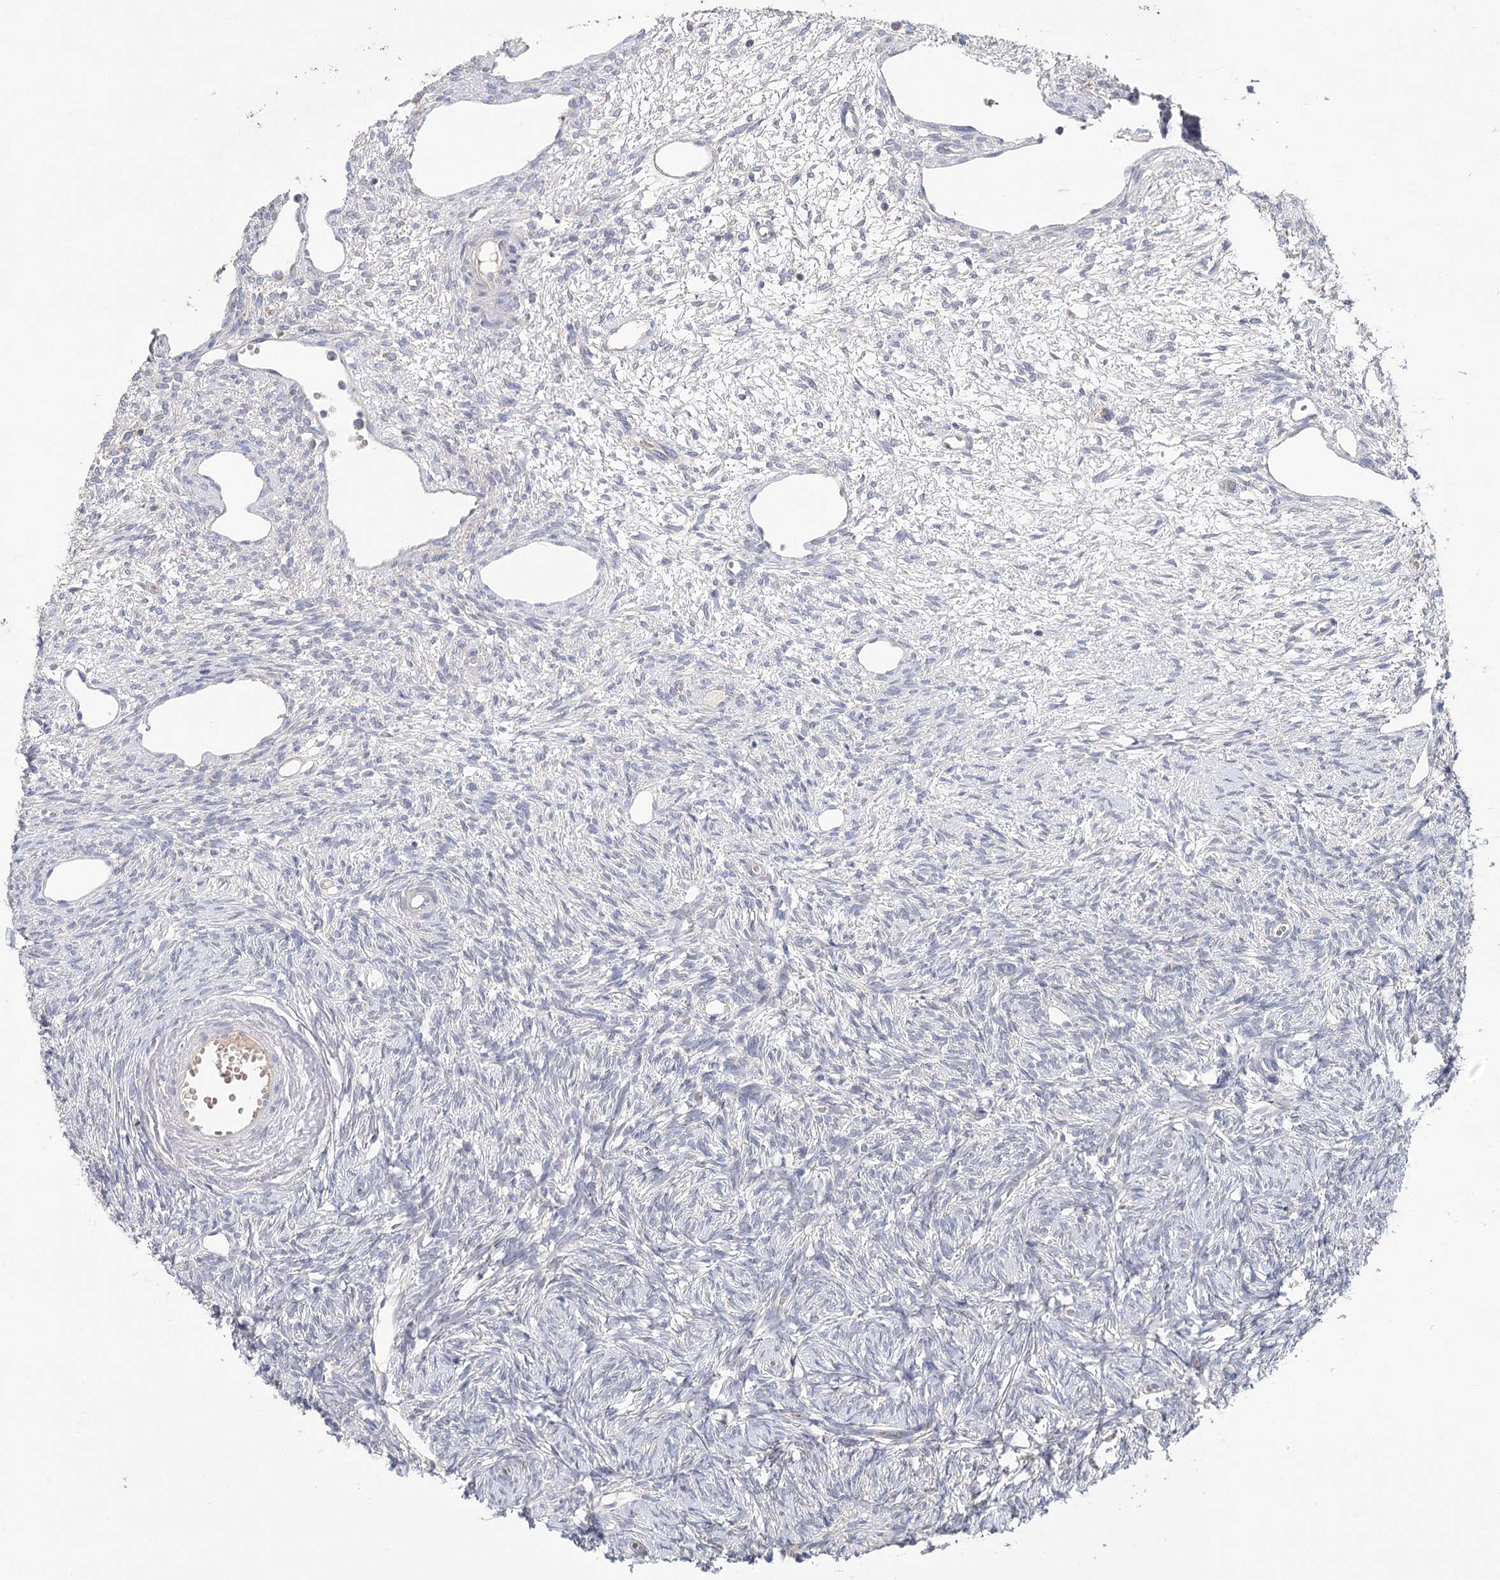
{"staining": {"intensity": "negative", "quantity": "none", "location": "none"}, "tissue": "ovary", "cell_type": "Ovarian stroma cells", "image_type": "normal", "snomed": [{"axis": "morphology", "description": "Normal tissue, NOS"}, {"axis": "topography", "description": "Ovary"}], "caption": "Ovary was stained to show a protein in brown. There is no significant staining in ovarian stroma cells. Brightfield microscopy of immunohistochemistry stained with DAB (3,3'-diaminobenzidine) (brown) and hematoxylin (blue), captured at high magnification.", "gene": "ARHGAP44", "patient": {"sex": "female", "age": 51}}